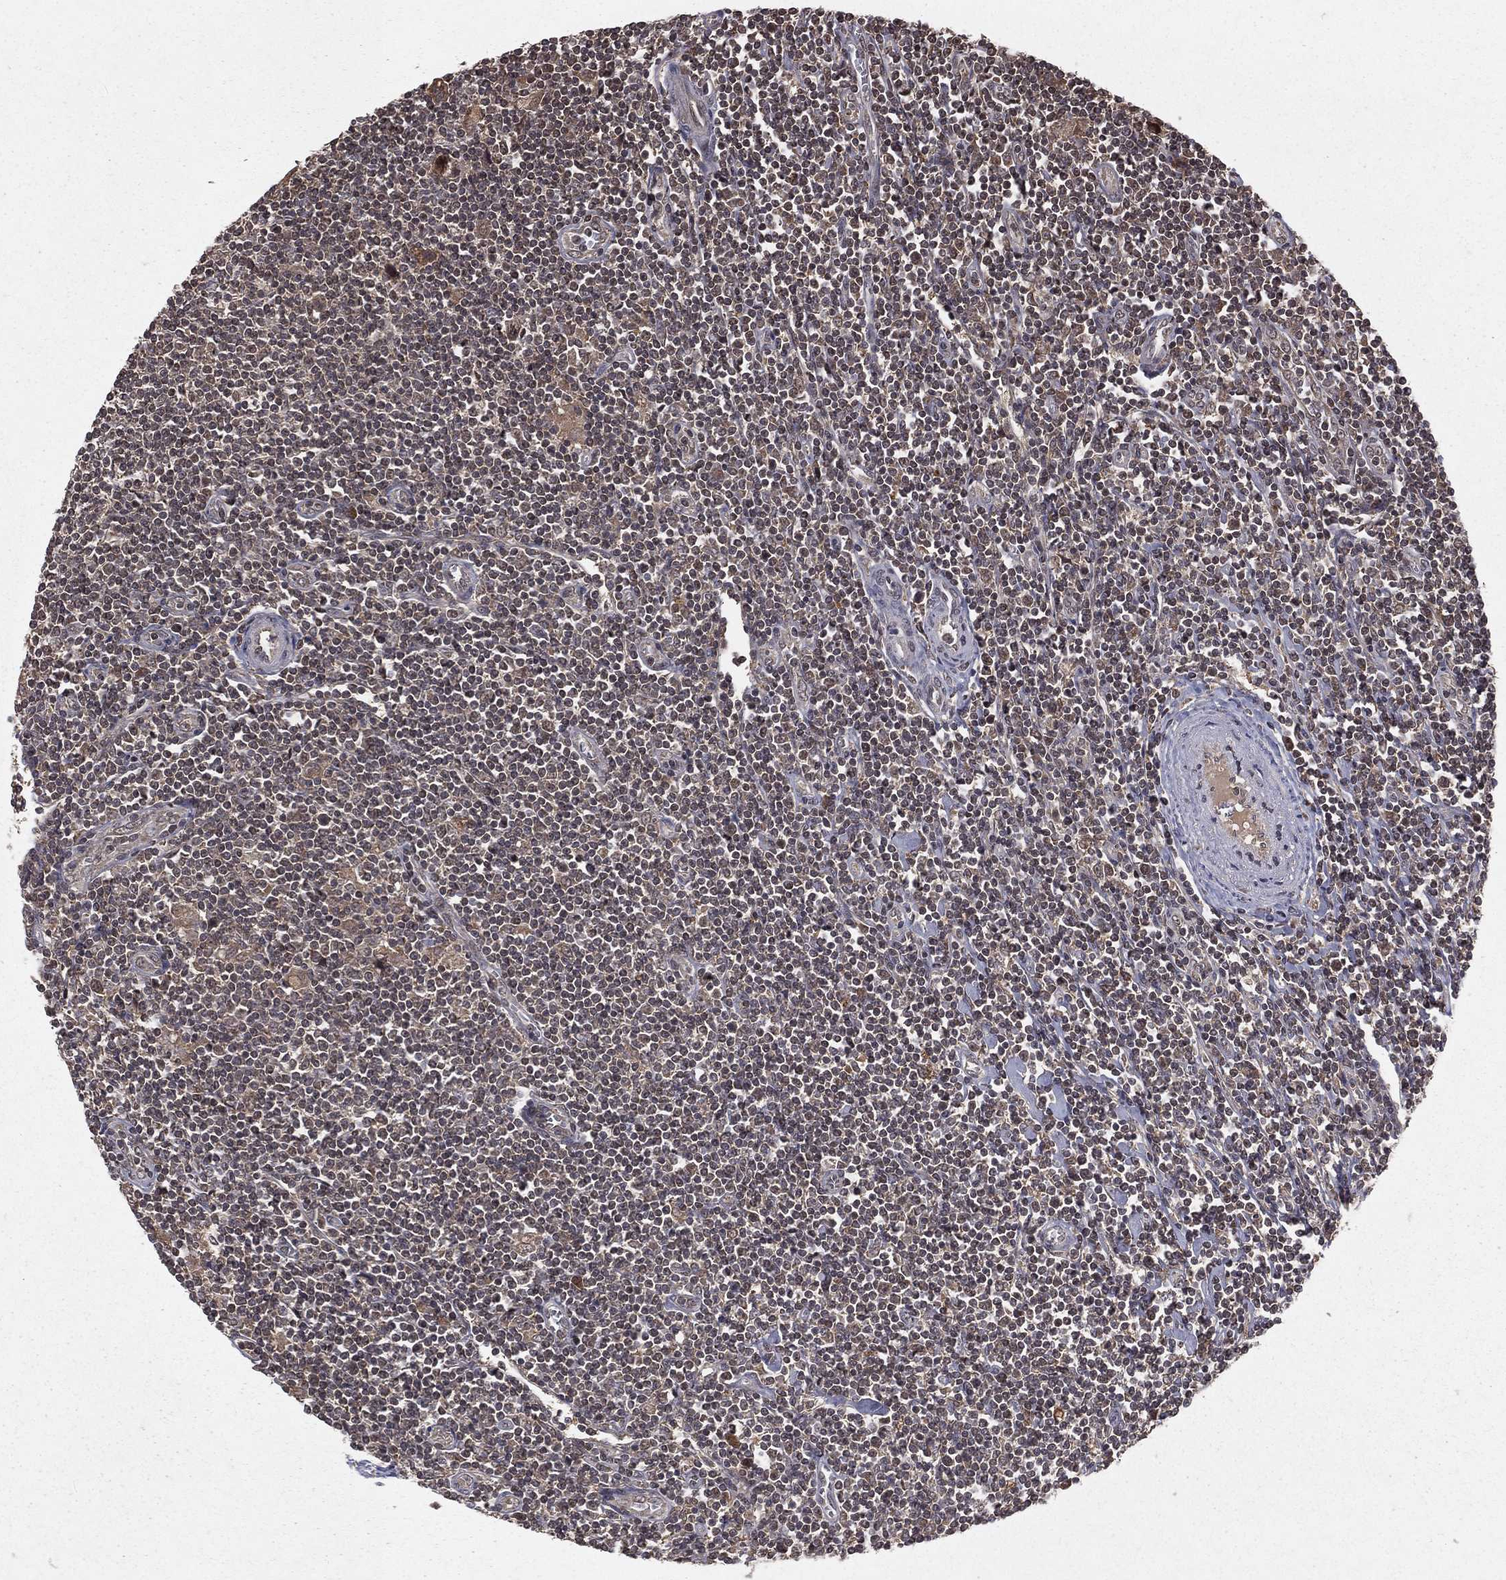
{"staining": {"intensity": "weak", "quantity": ">75%", "location": "cytoplasmic/membranous"}, "tissue": "lymphoma", "cell_type": "Tumor cells", "image_type": "cancer", "snomed": [{"axis": "morphology", "description": "Hodgkin's disease, NOS"}, {"axis": "topography", "description": "Lymph node"}], "caption": "Immunohistochemistry (IHC) photomicrograph of neoplastic tissue: human lymphoma stained using immunohistochemistry (IHC) reveals low levels of weak protein expression localized specifically in the cytoplasmic/membranous of tumor cells, appearing as a cytoplasmic/membranous brown color.", "gene": "ZDHHC15", "patient": {"sex": "male", "age": 40}}